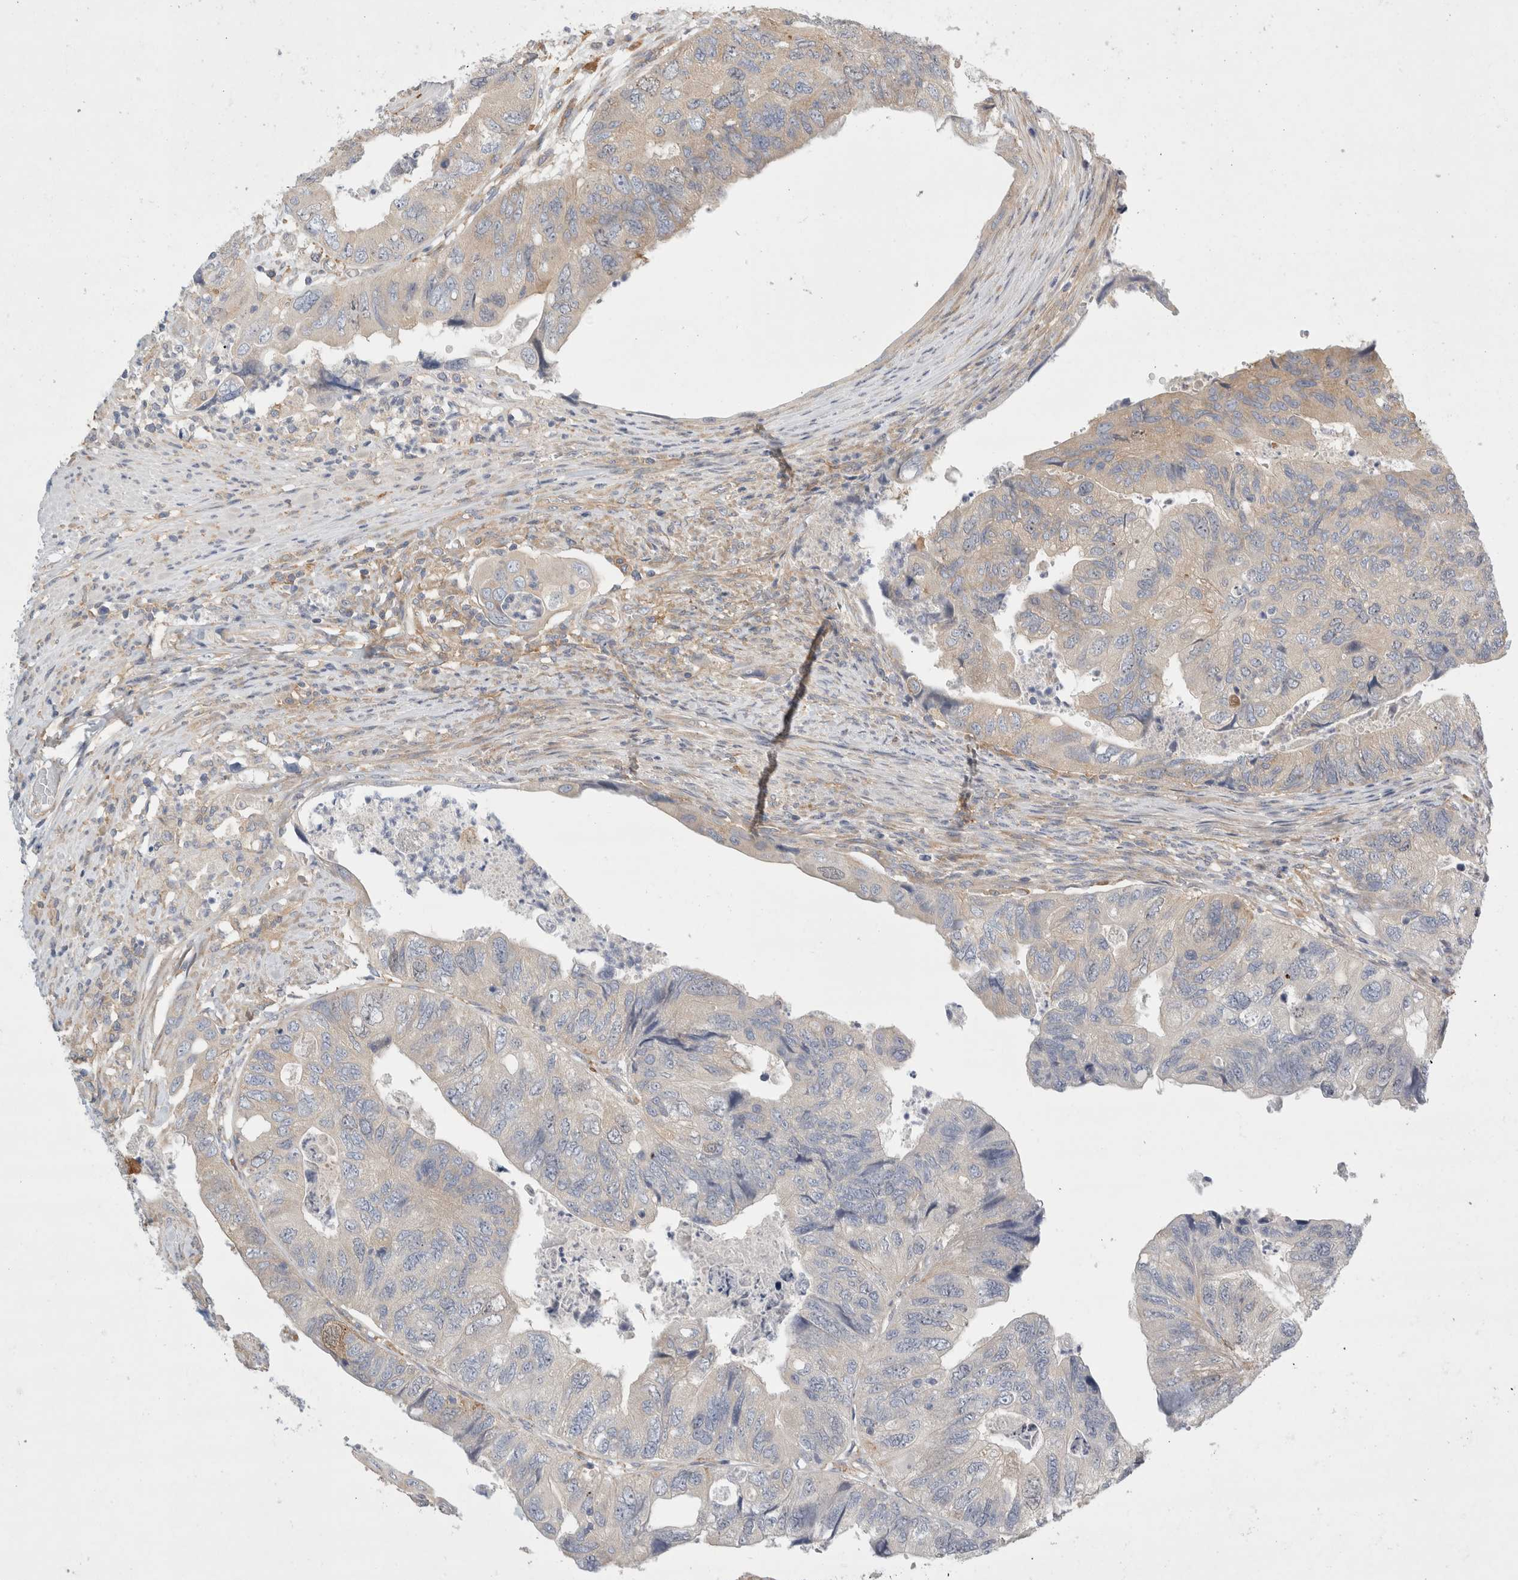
{"staining": {"intensity": "weak", "quantity": "25%-75%", "location": "cytoplasmic/membranous"}, "tissue": "colorectal cancer", "cell_type": "Tumor cells", "image_type": "cancer", "snomed": [{"axis": "morphology", "description": "Adenocarcinoma, NOS"}, {"axis": "topography", "description": "Rectum"}], "caption": "IHC (DAB (3,3'-diaminobenzidine)) staining of colorectal adenocarcinoma reveals weak cytoplasmic/membranous protein expression in approximately 25%-75% of tumor cells. The protein of interest is stained brown, and the nuclei are stained in blue (DAB IHC with brightfield microscopy, high magnification).", "gene": "CDCA7L", "patient": {"sex": "male", "age": 63}}